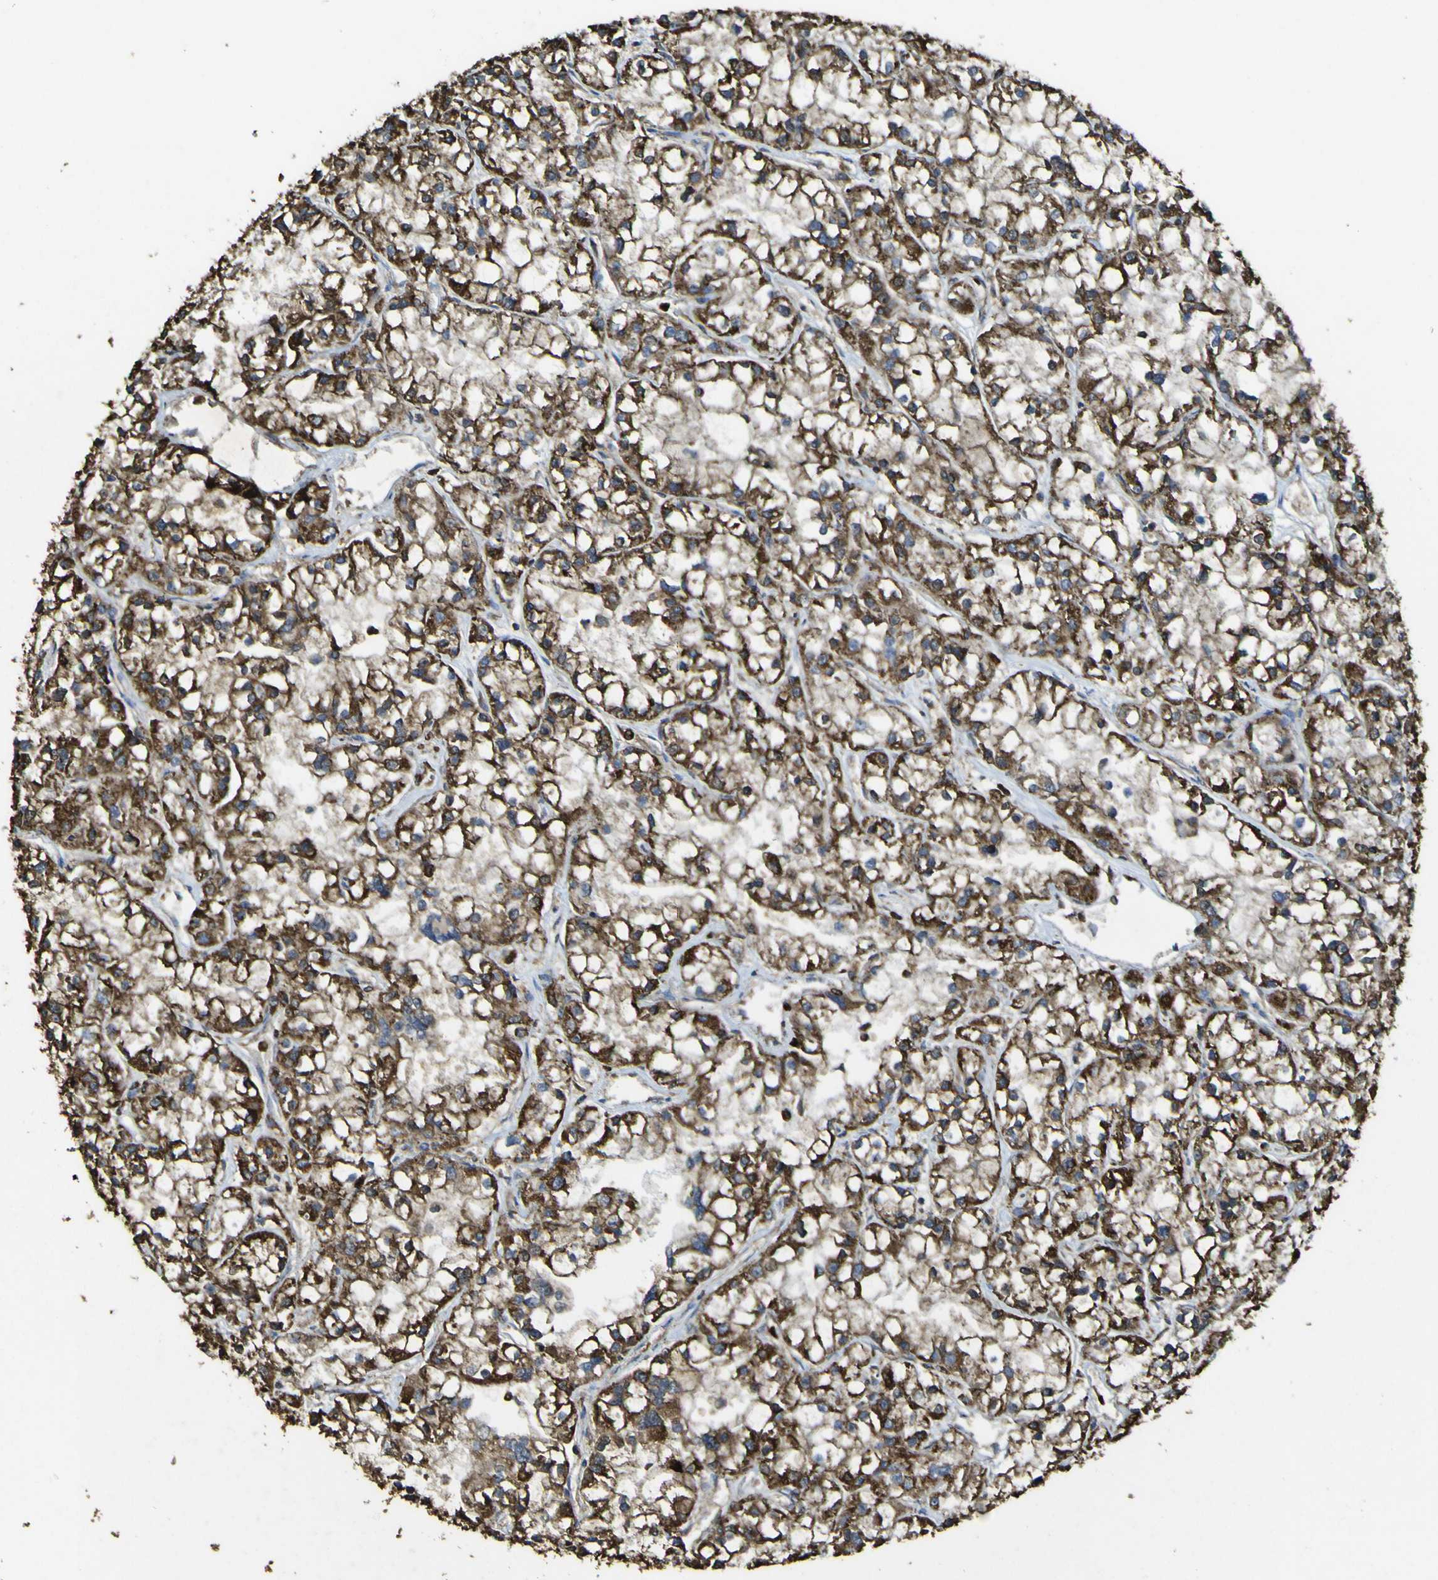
{"staining": {"intensity": "strong", "quantity": ">75%", "location": "cytoplasmic/membranous"}, "tissue": "renal cancer", "cell_type": "Tumor cells", "image_type": "cancer", "snomed": [{"axis": "morphology", "description": "Adenocarcinoma, NOS"}, {"axis": "topography", "description": "Kidney"}], "caption": "Adenocarcinoma (renal) was stained to show a protein in brown. There is high levels of strong cytoplasmic/membranous positivity in about >75% of tumor cells.", "gene": "ACSL3", "patient": {"sex": "female", "age": 52}}